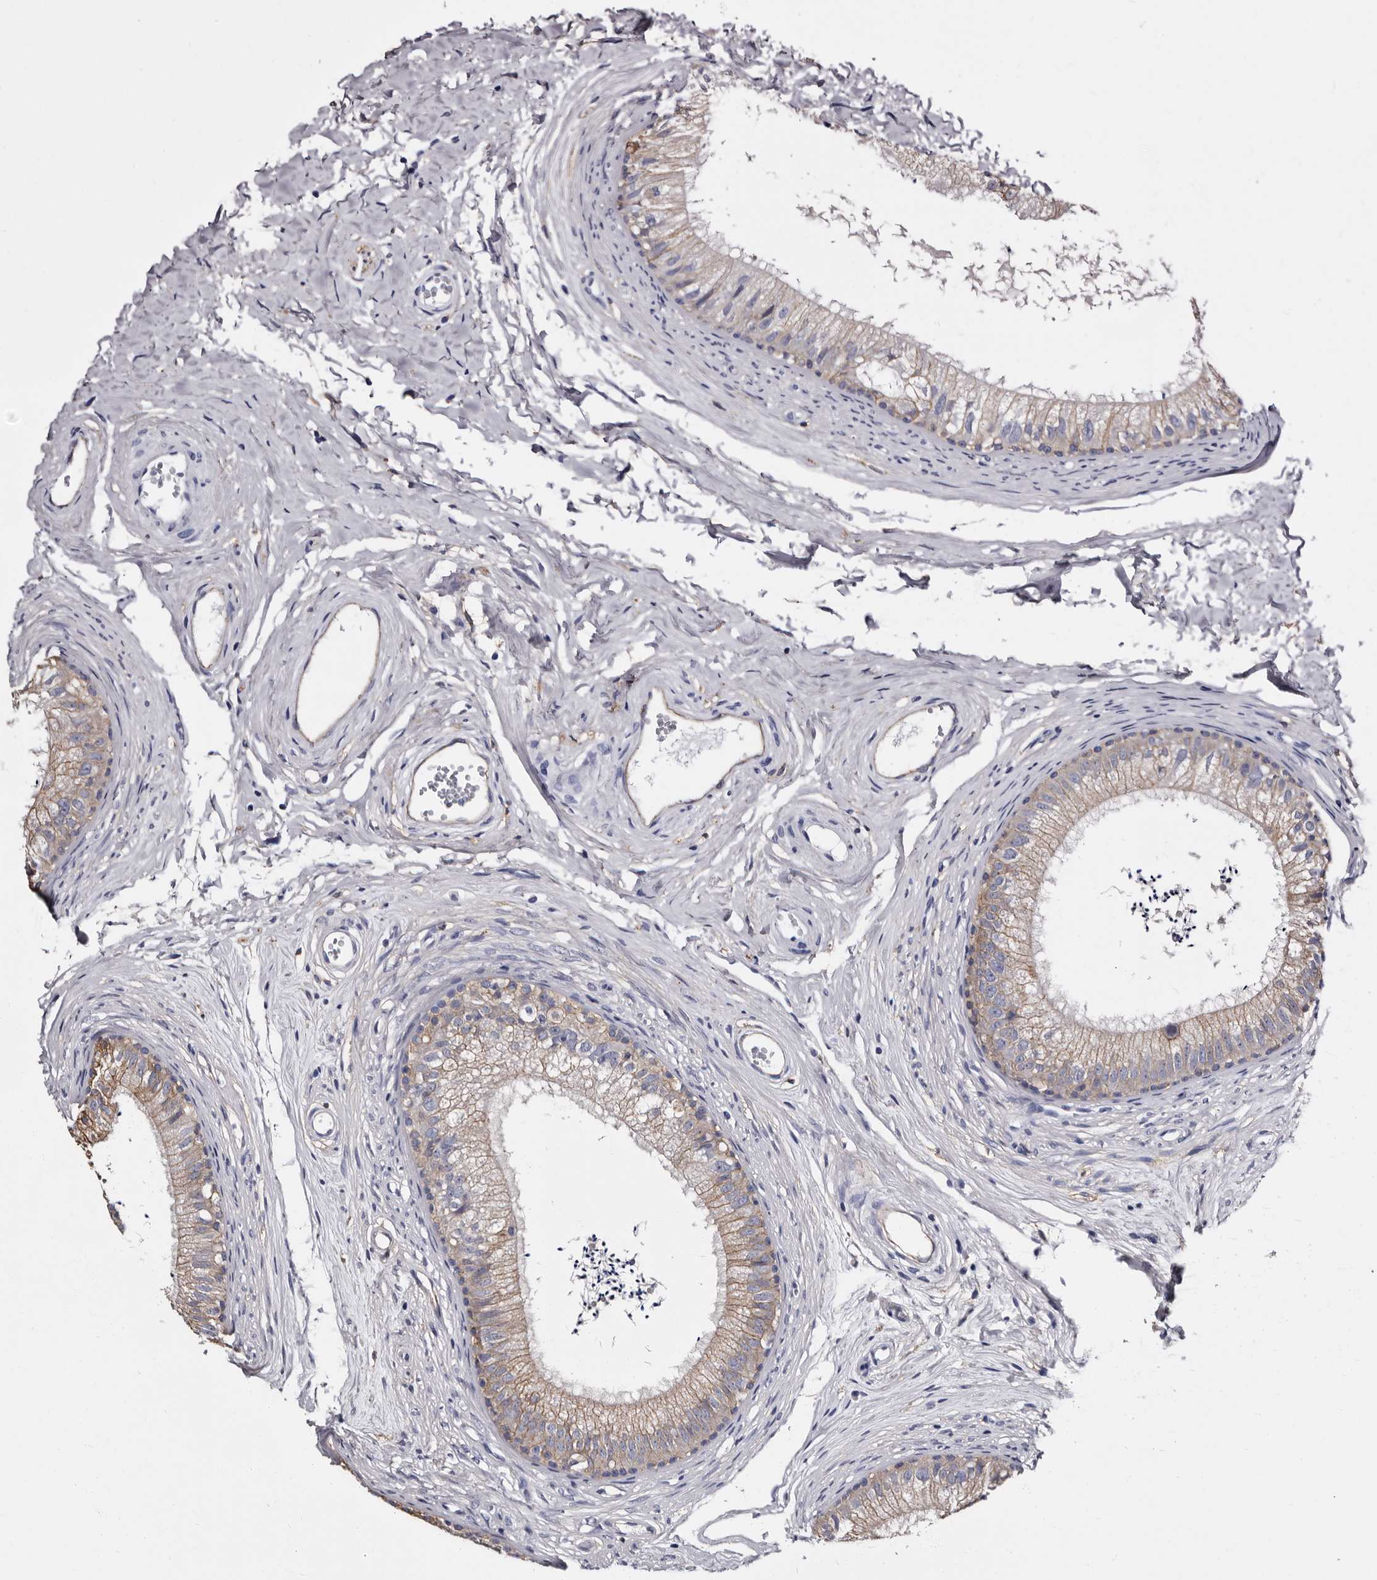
{"staining": {"intensity": "weak", "quantity": "25%-75%", "location": "cytoplasmic/membranous"}, "tissue": "epididymis", "cell_type": "Glandular cells", "image_type": "normal", "snomed": [{"axis": "morphology", "description": "Normal tissue, NOS"}, {"axis": "topography", "description": "Epididymis"}], "caption": "Immunohistochemistry (IHC) histopathology image of unremarkable epididymis: epididymis stained using immunohistochemistry displays low levels of weak protein expression localized specifically in the cytoplasmic/membranous of glandular cells, appearing as a cytoplasmic/membranous brown color.", "gene": "EPB41L3", "patient": {"sex": "male", "age": 56}}